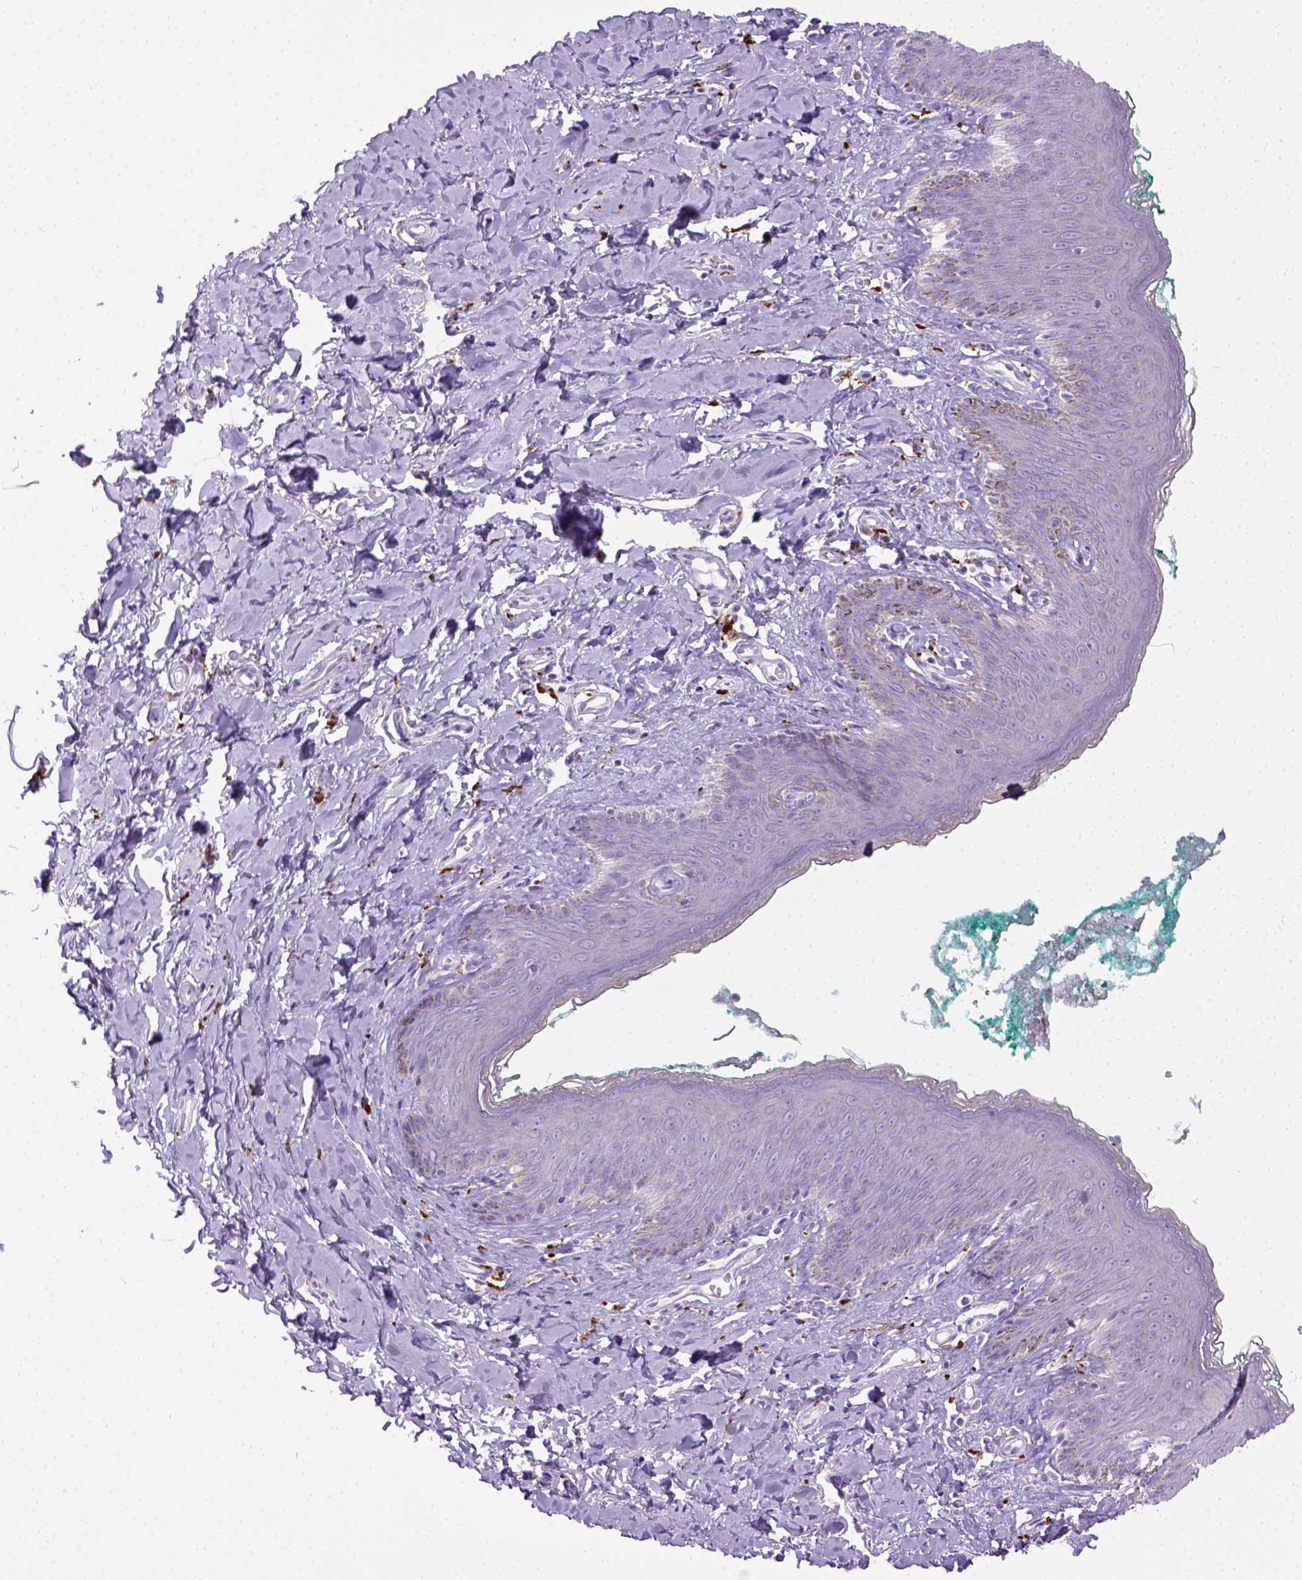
{"staining": {"intensity": "negative", "quantity": "none", "location": "none"}, "tissue": "skin", "cell_type": "Epidermal cells", "image_type": "normal", "snomed": [{"axis": "morphology", "description": "Normal tissue, NOS"}, {"axis": "topography", "description": "Vulva"}], "caption": "Immunohistochemistry (IHC) micrograph of benign skin stained for a protein (brown), which exhibits no positivity in epidermal cells.", "gene": "CD68", "patient": {"sex": "female", "age": 66}}